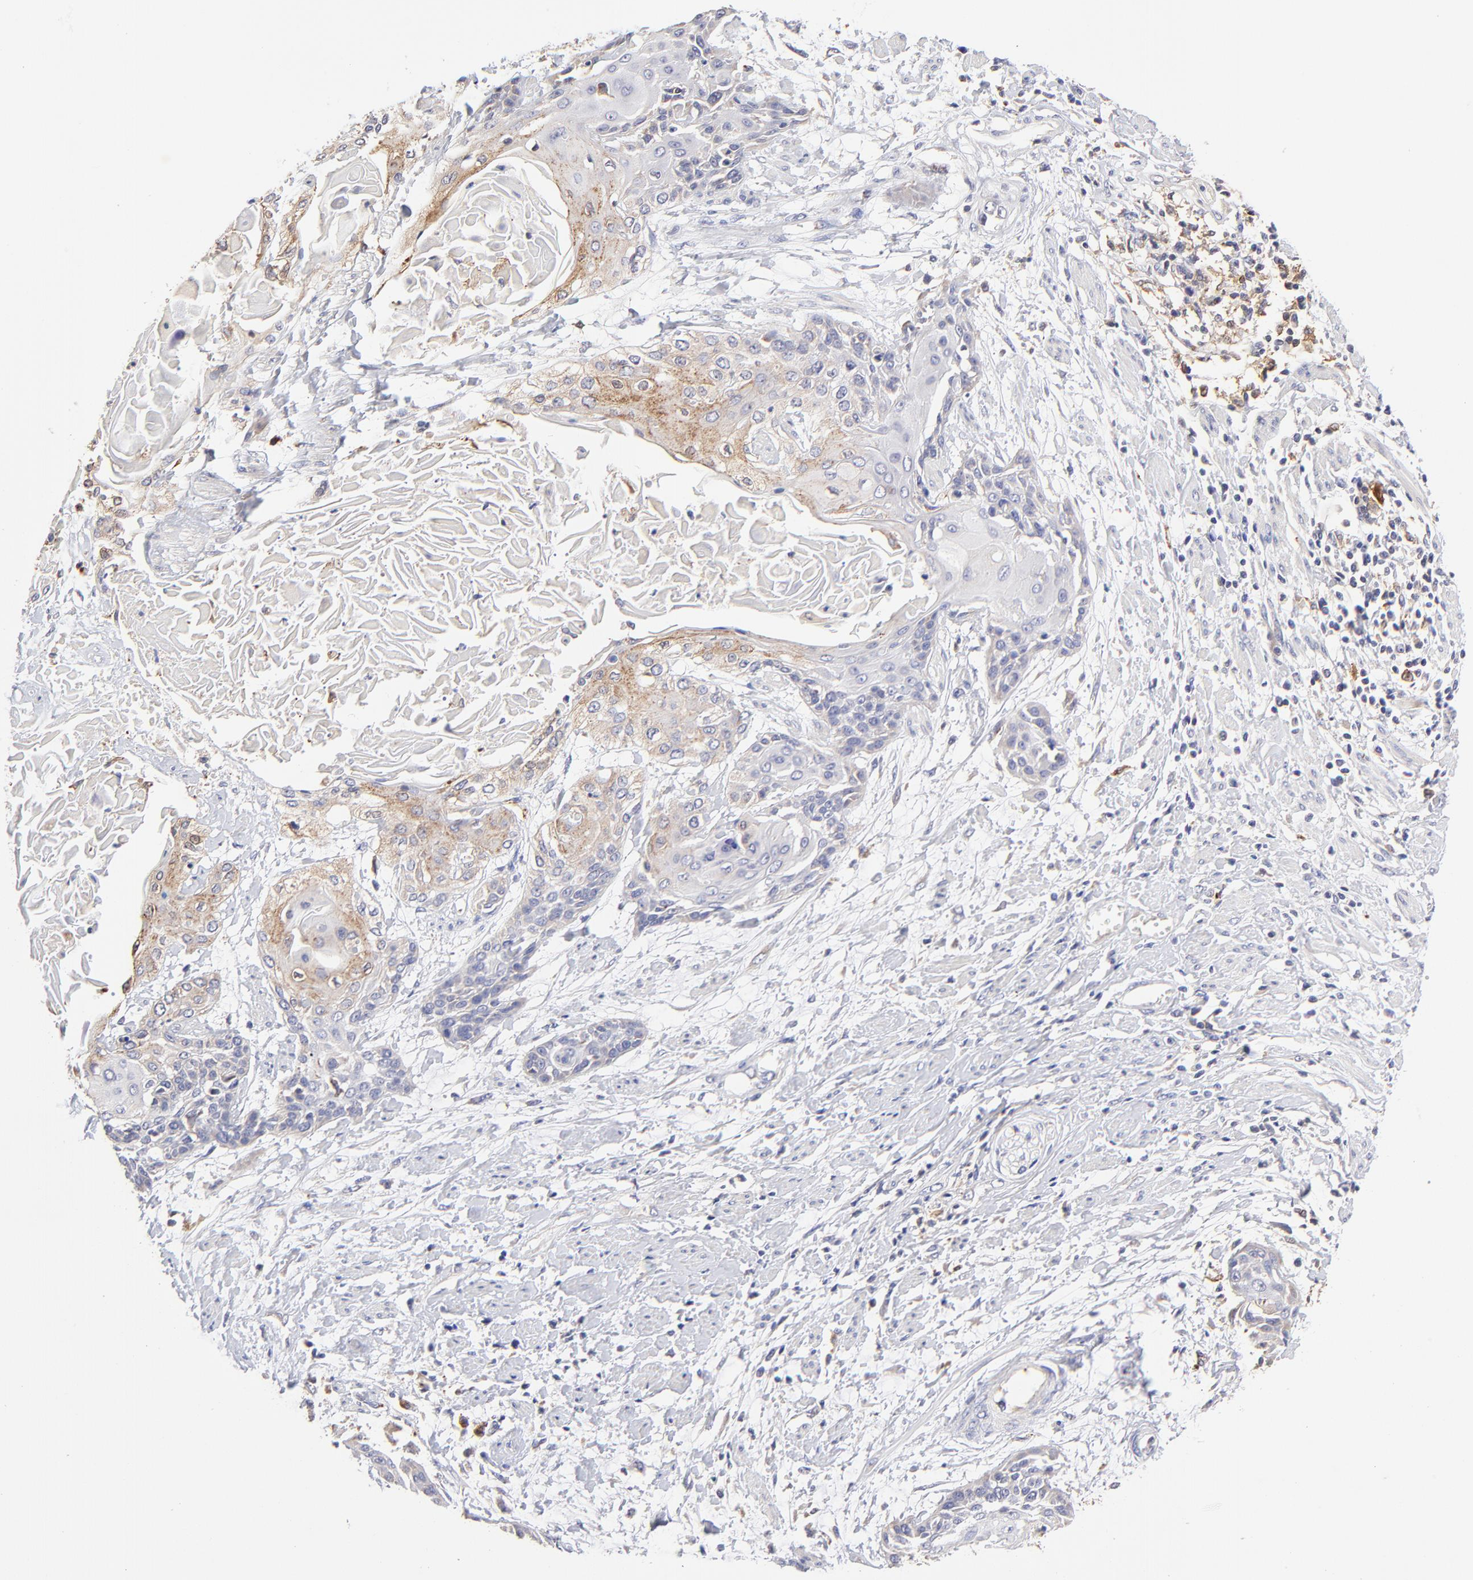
{"staining": {"intensity": "weak", "quantity": "25%-75%", "location": "cytoplasmic/membranous"}, "tissue": "cervical cancer", "cell_type": "Tumor cells", "image_type": "cancer", "snomed": [{"axis": "morphology", "description": "Squamous cell carcinoma, NOS"}, {"axis": "topography", "description": "Cervix"}], "caption": "Cervical squamous cell carcinoma was stained to show a protein in brown. There is low levels of weak cytoplasmic/membranous expression in approximately 25%-75% of tumor cells. (Brightfield microscopy of DAB IHC at high magnification).", "gene": "GCSAM", "patient": {"sex": "female", "age": 57}}